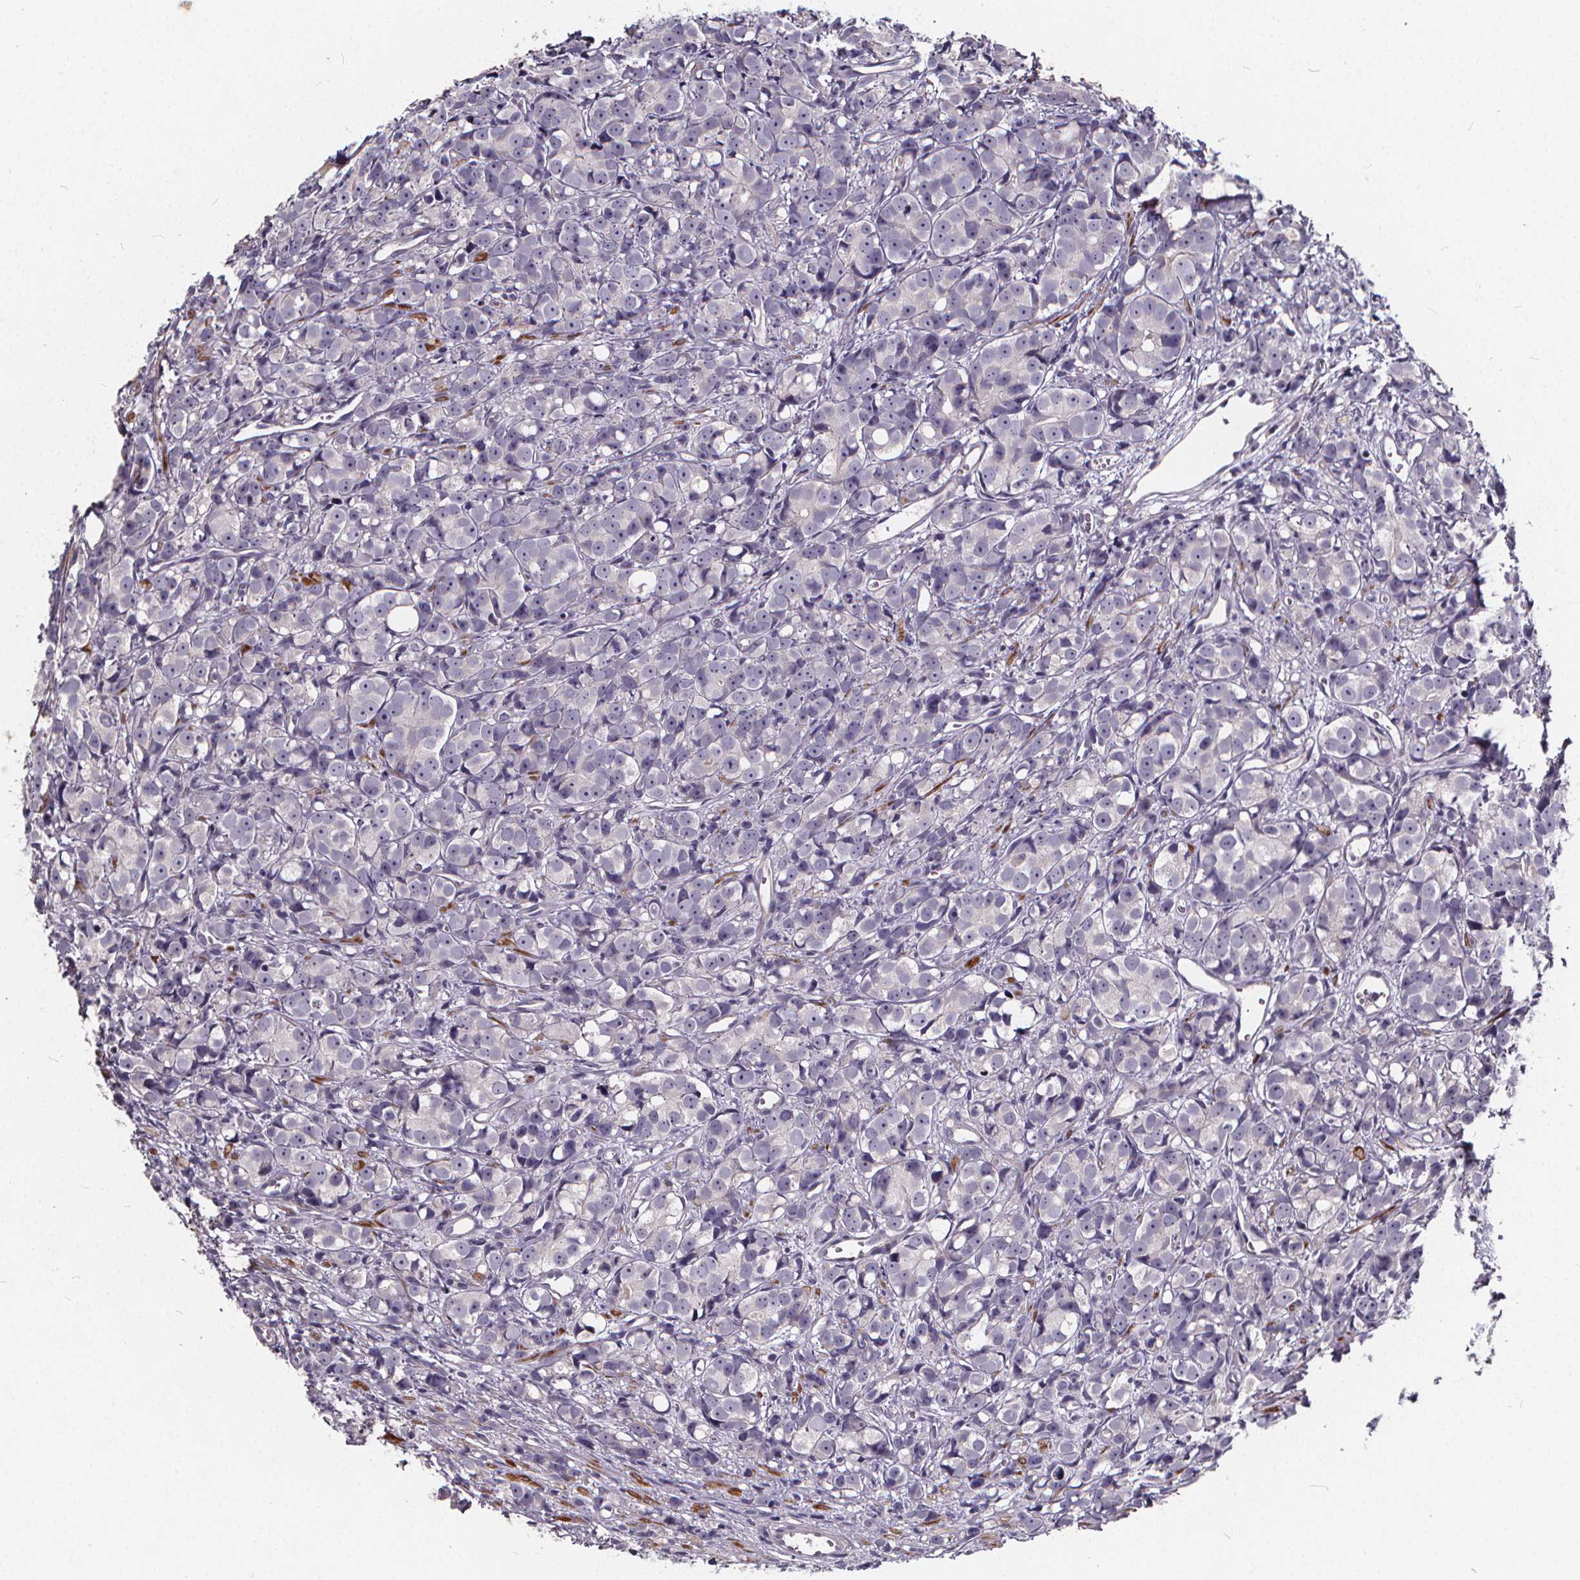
{"staining": {"intensity": "negative", "quantity": "none", "location": "none"}, "tissue": "prostate cancer", "cell_type": "Tumor cells", "image_type": "cancer", "snomed": [{"axis": "morphology", "description": "Adenocarcinoma, High grade"}, {"axis": "topography", "description": "Prostate"}], "caption": "This is an IHC image of human high-grade adenocarcinoma (prostate). There is no positivity in tumor cells.", "gene": "TSPAN14", "patient": {"sex": "male", "age": 77}}